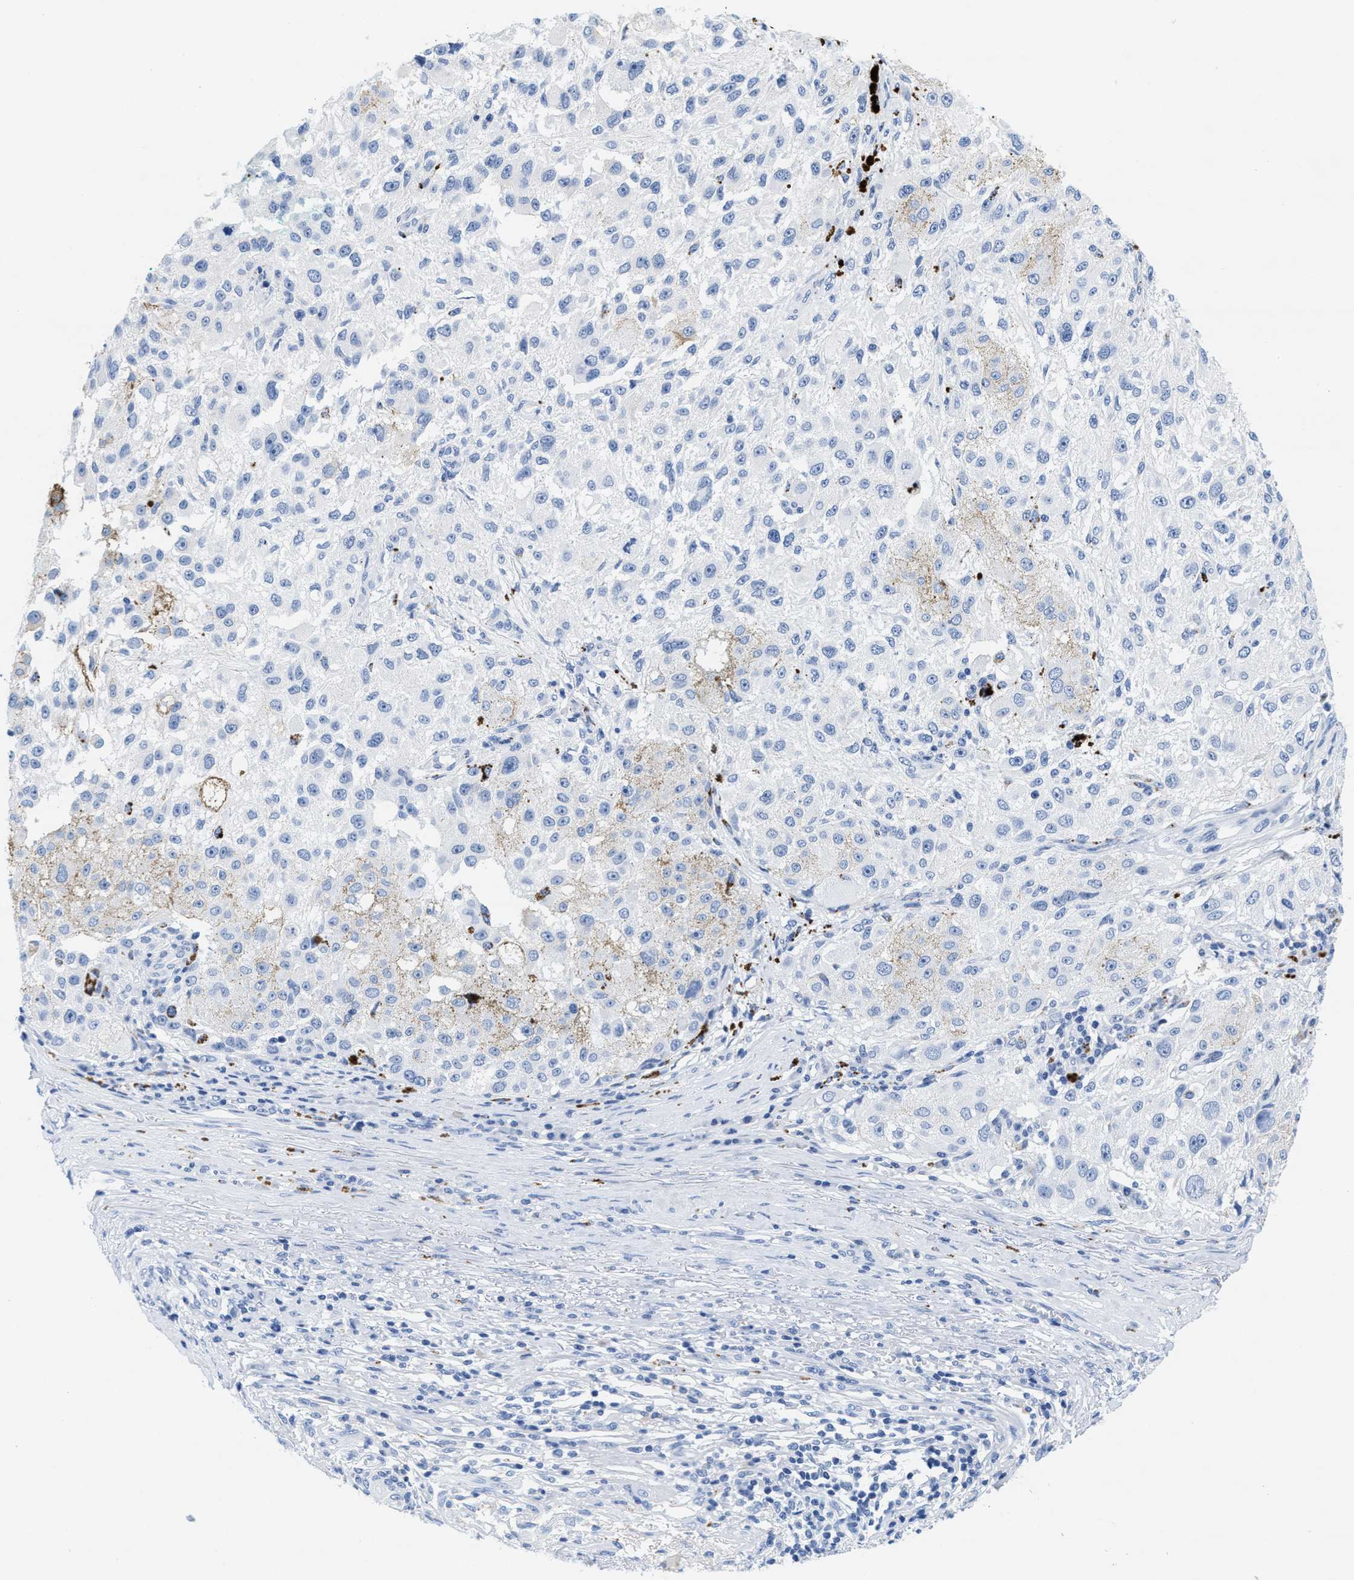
{"staining": {"intensity": "negative", "quantity": "none", "location": "none"}, "tissue": "melanoma", "cell_type": "Tumor cells", "image_type": "cancer", "snomed": [{"axis": "morphology", "description": "Necrosis, NOS"}, {"axis": "morphology", "description": "Malignant melanoma, NOS"}, {"axis": "topography", "description": "Skin"}], "caption": "Immunohistochemical staining of human malignant melanoma shows no significant expression in tumor cells.", "gene": "TTC3", "patient": {"sex": "female", "age": 87}}